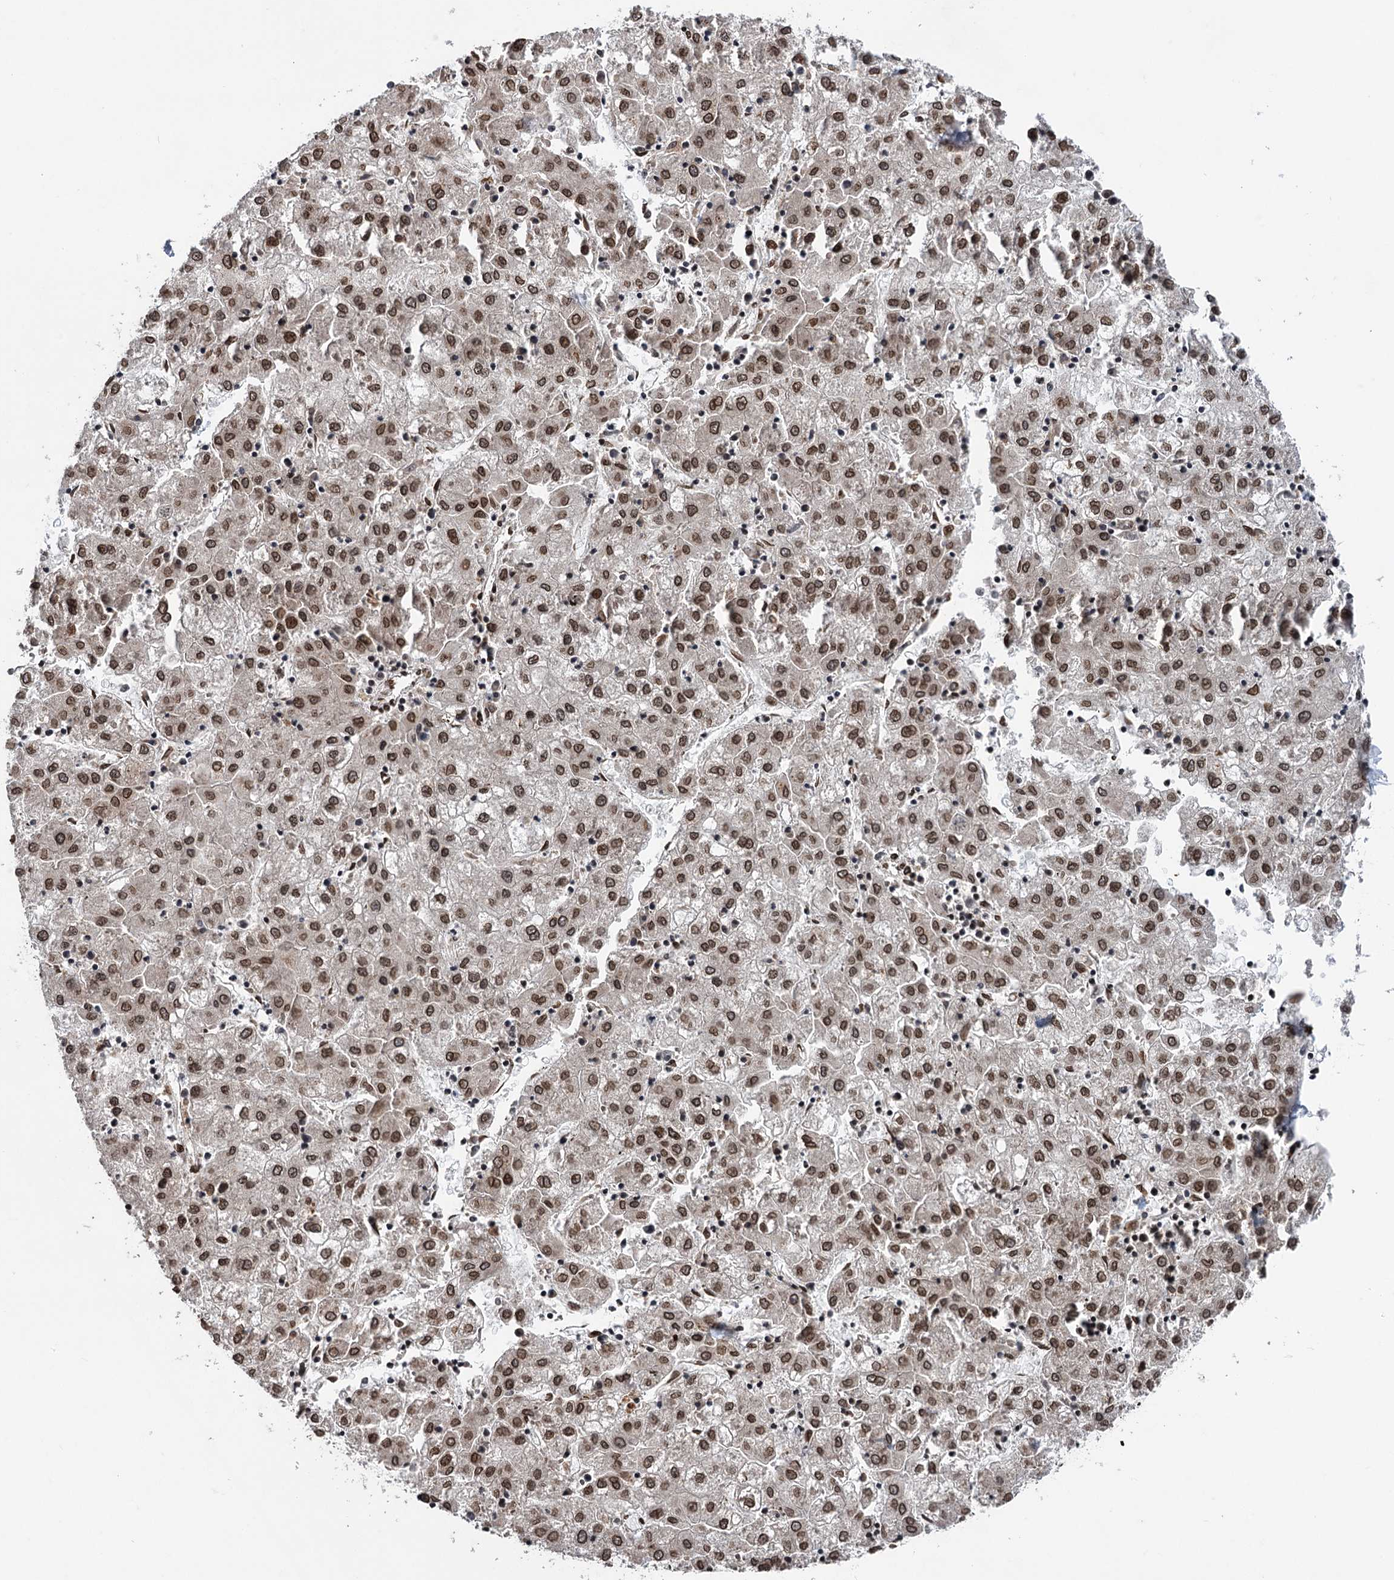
{"staining": {"intensity": "moderate", "quantity": ">75%", "location": "nuclear"}, "tissue": "liver cancer", "cell_type": "Tumor cells", "image_type": "cancer", "snomed": [{"axis": "morphology", "description": "Carcinoma, Hepatocellular, NOS"}, {"axis": "topography", "description": "Liver"}], "caption": "Immunohistochemical staining of liver cancer demonstrates medium levels of moderate nuclear protein staining in approximately >75% of tumor cells.", "gene": "MESD", "patient": {"sex": "male", "age": 72}}